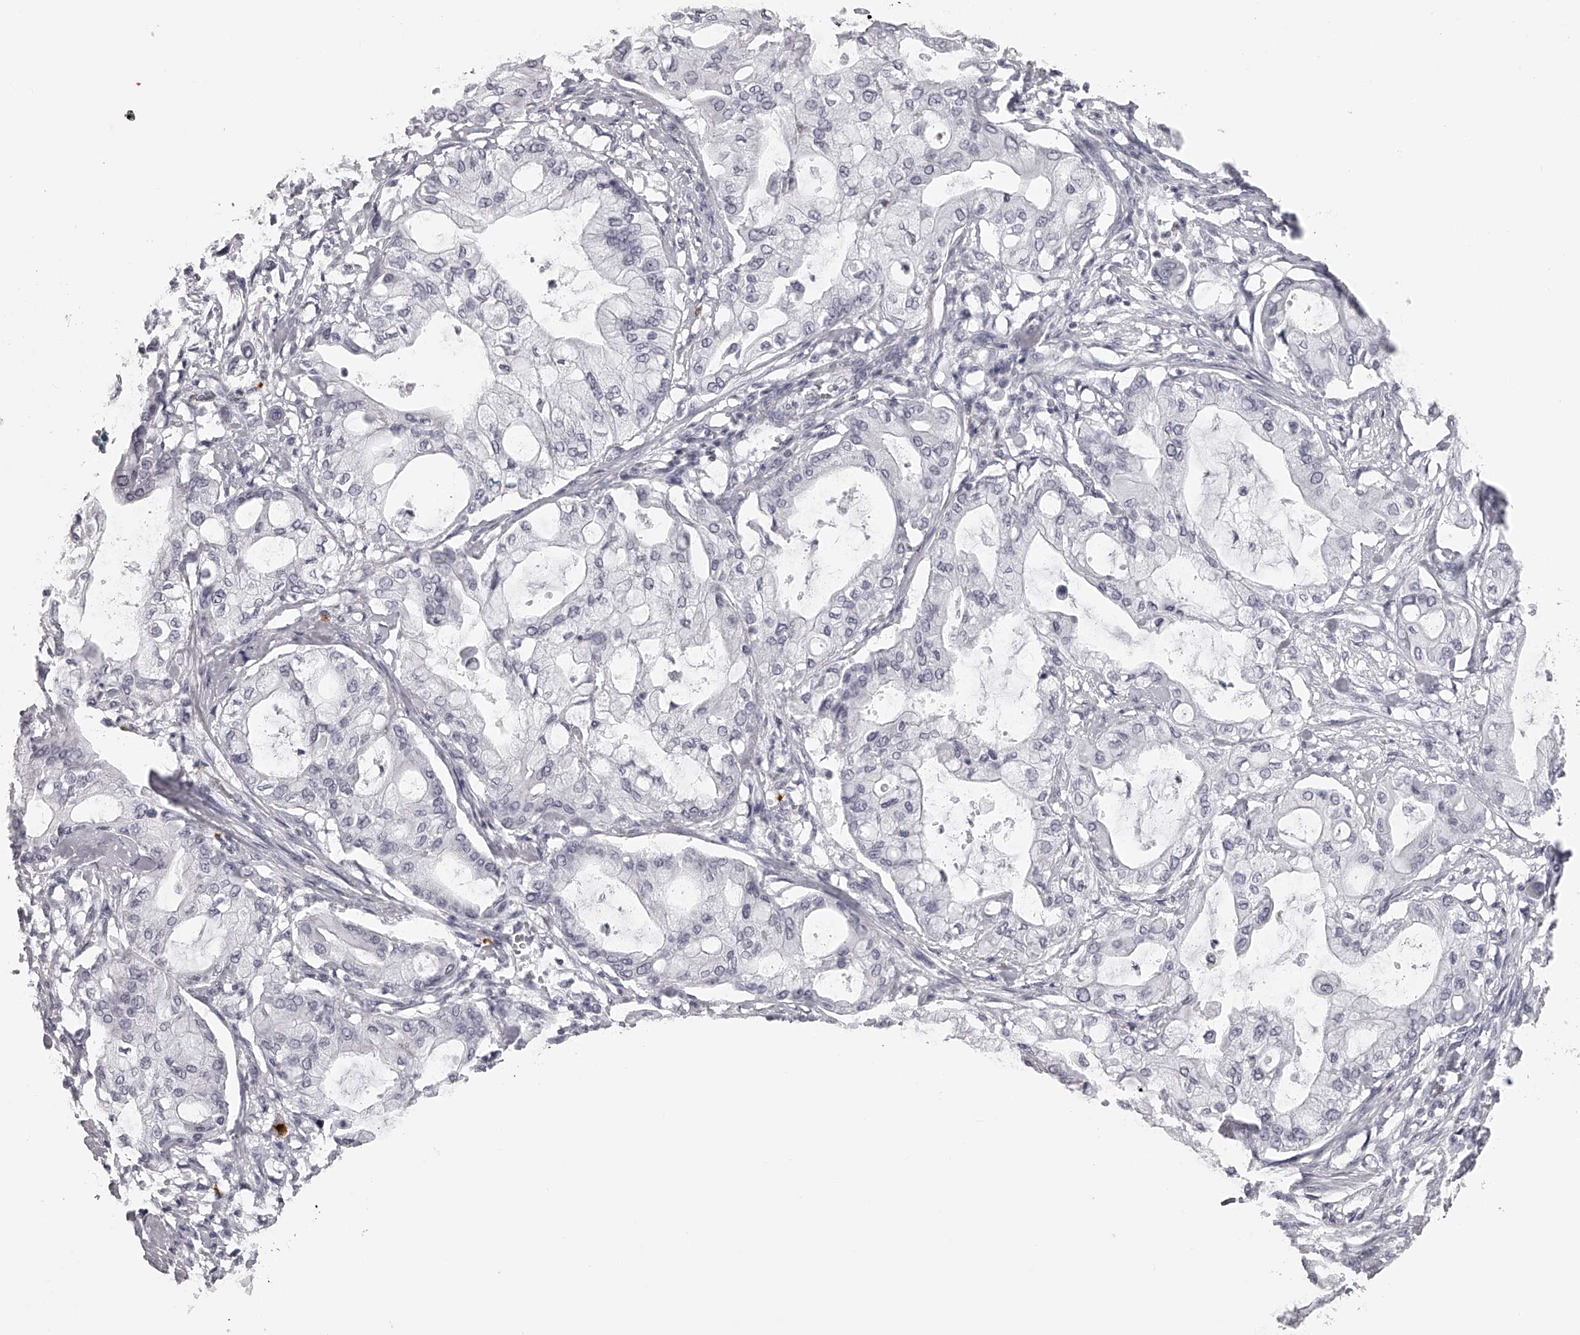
{"staining": {"intensity": "negative", "quantity": "none", "location": "none"}, "tissue": "pancreatic cancer", "cell_type": "Tumor cells", "image_type": "cancer", "snomed": [{"axis": "morphology", "description": "Adenocarcinoma, NOS"}, {"axis": "morphology", "description": "Adenocarcinoma, metastatic, NOS"}, {"axis": "topography", "description": "Lymph node"}, {"axis": "topography", "description": "Pancreas"}, {"axis": "topography", "description": "Duodenum"}], "caption": "Photomicrograph shows no significant protein expression in tumor cells of pancreatic cancer (metastatic adenocarcinoma).", "gene": "SEC11C", "patient": {"sex": "female", "age": 64}}